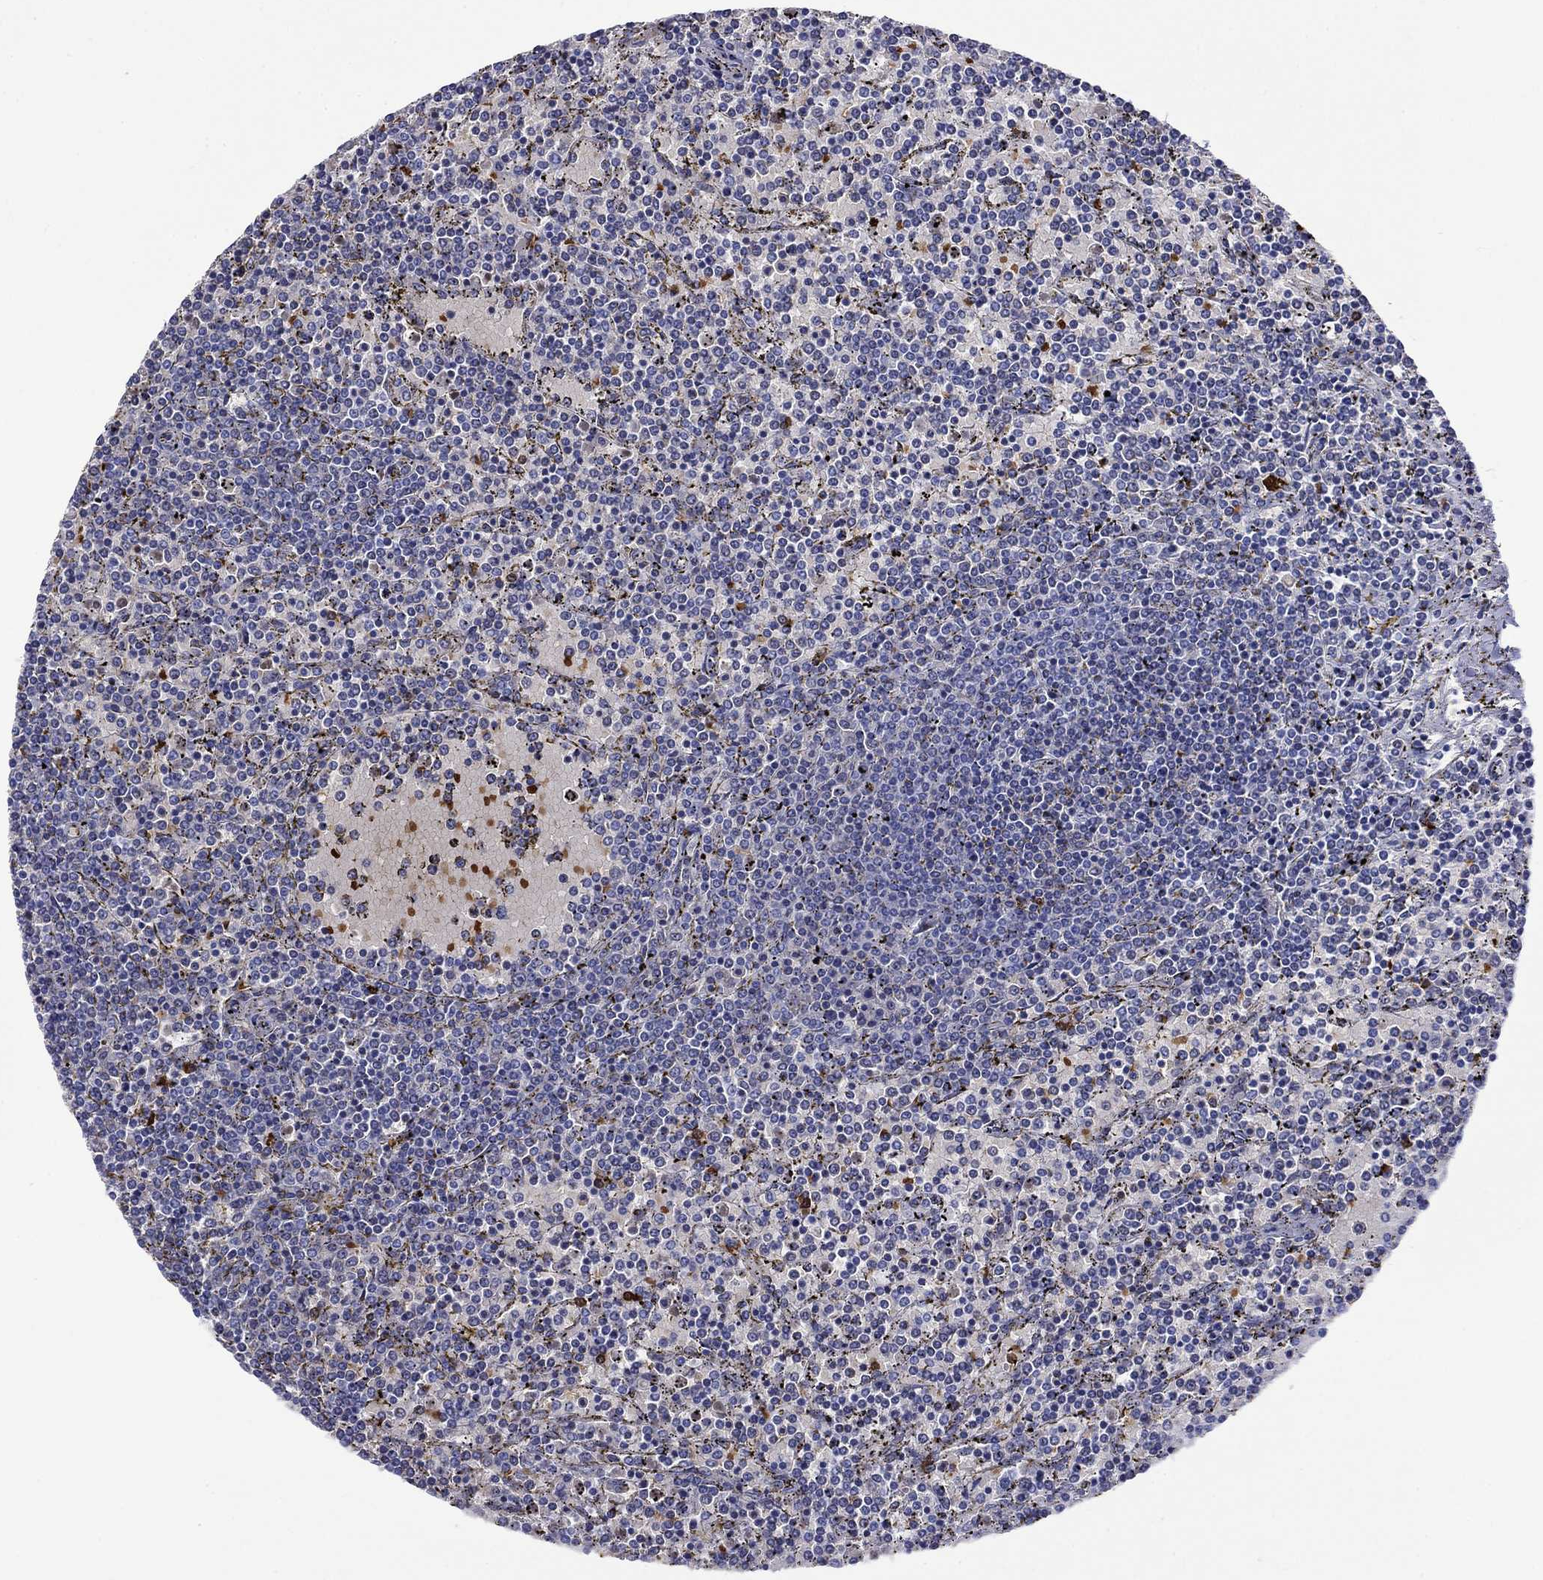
{"staining": {"intensity": "negative", "quantity": "none", "location": "none"}, "tissue": "lymphoma", "cell_type": "Tumor cells", "image_type": "cancer", "snomed": [{"axis": "morphology", "description": "Malignant lymphoma, non-Hodgkin's type, Low grade"}, {"axis": "topography", "description": "Spleen"}], "caption": "Protein analysis of malignant lymphoma, non-Hodgkin's type (low-grade) reveals no significant positivity in tumor cells.", "gene": "ROM1", "patient": {"sex": "female", "age": 77}}